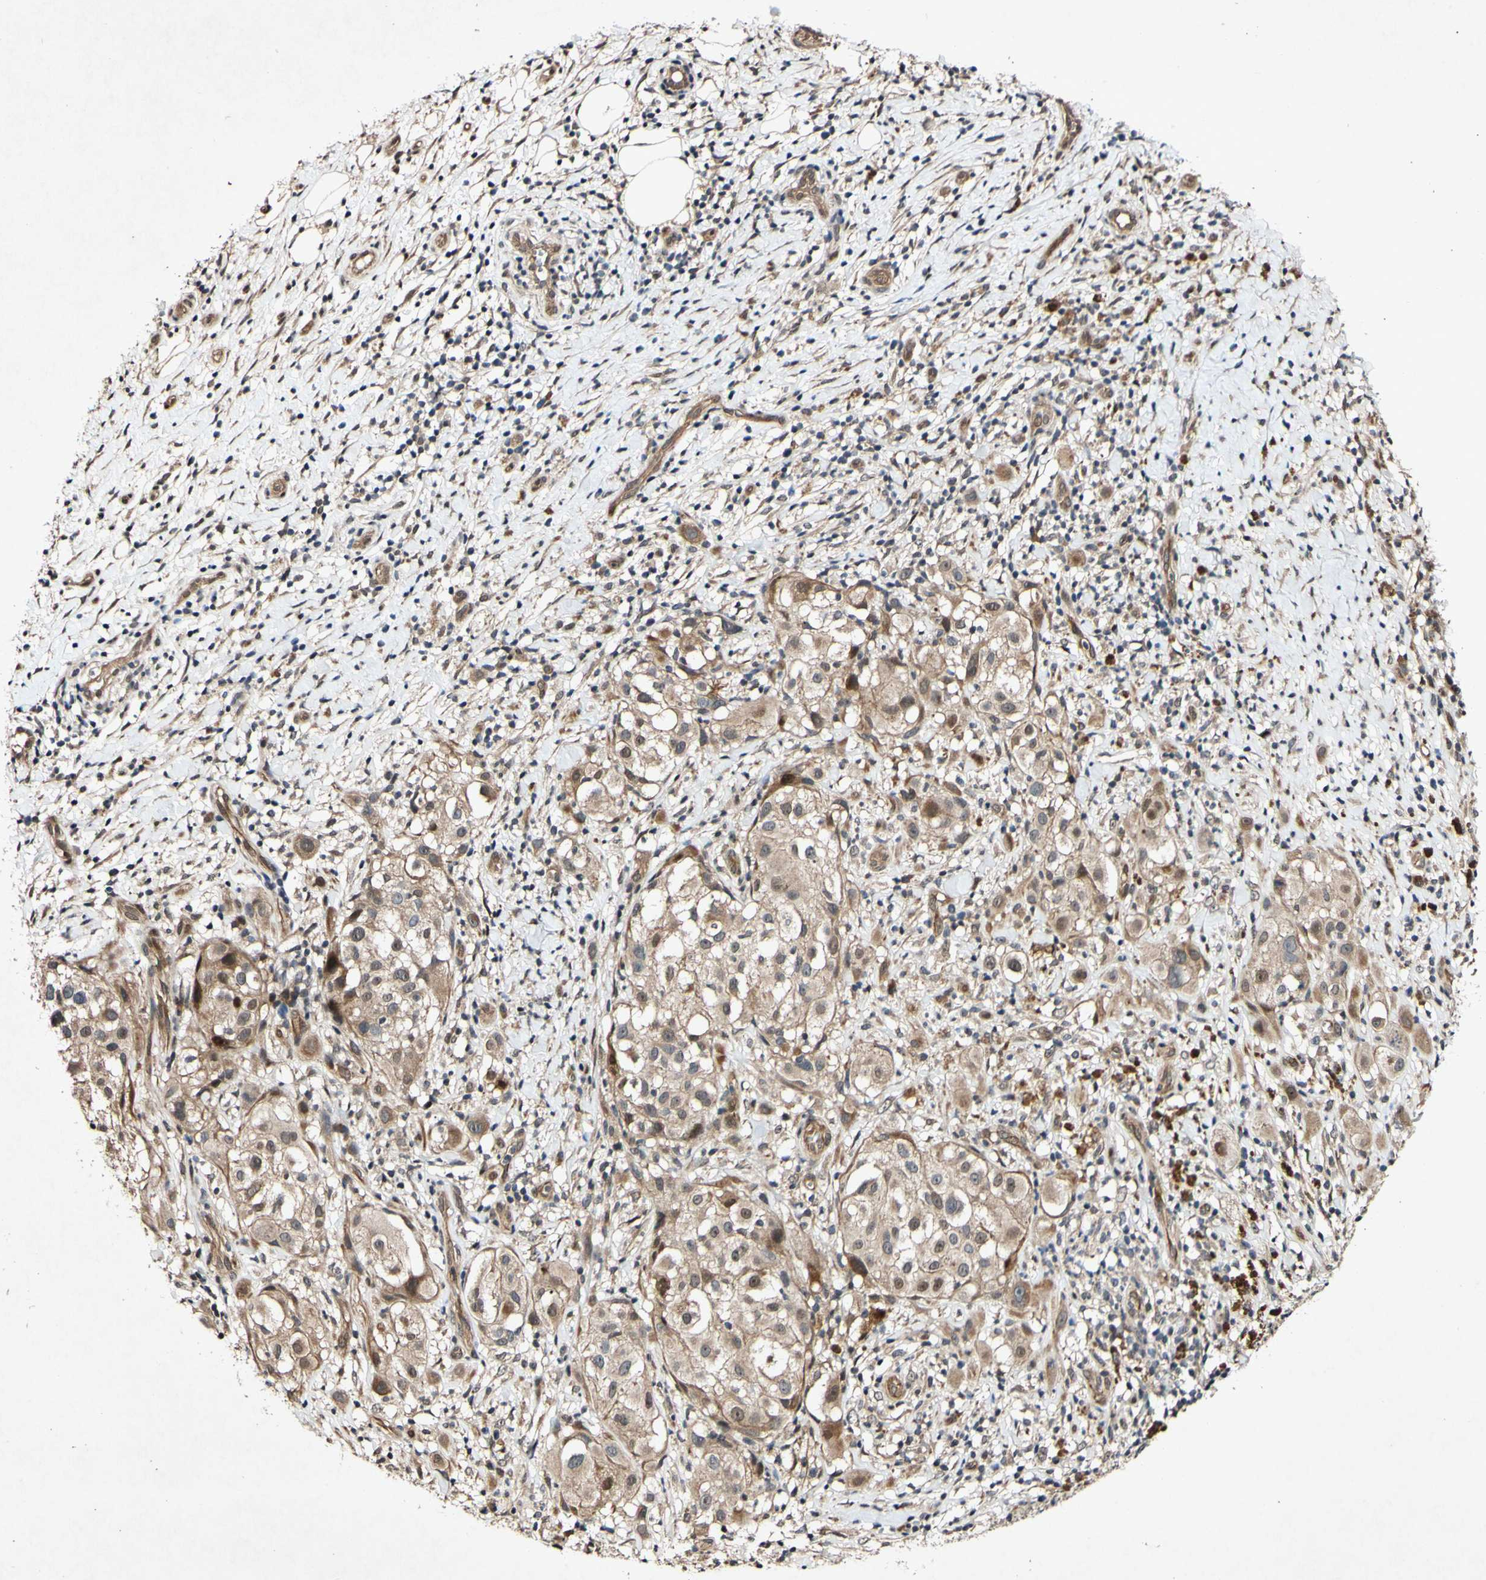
{"staining": {"intensity": "moderate", "quantity": ">75%", "location": "cytoplasmic/membranous,nuclear"}, "tissue": "melanoma", "cell_type": "Tumor cells", "image_type": "cancer", "snomed": [{"axis": "morphology", "description": "Necrosis, NOS"}, {"axis": "morphology", "description": "Malignant melanoma, NOS"}, {"axis": "topography", "description": "Skin"}], "caption": "This is a histology image of immunohistochemistry staining of melanoma, which shows moderate expression in the cytoplasmic/membranous and nuclear of tumor cells.", "gene": "CSNK1E", "patient": {"sex": "female", "age": 87}}